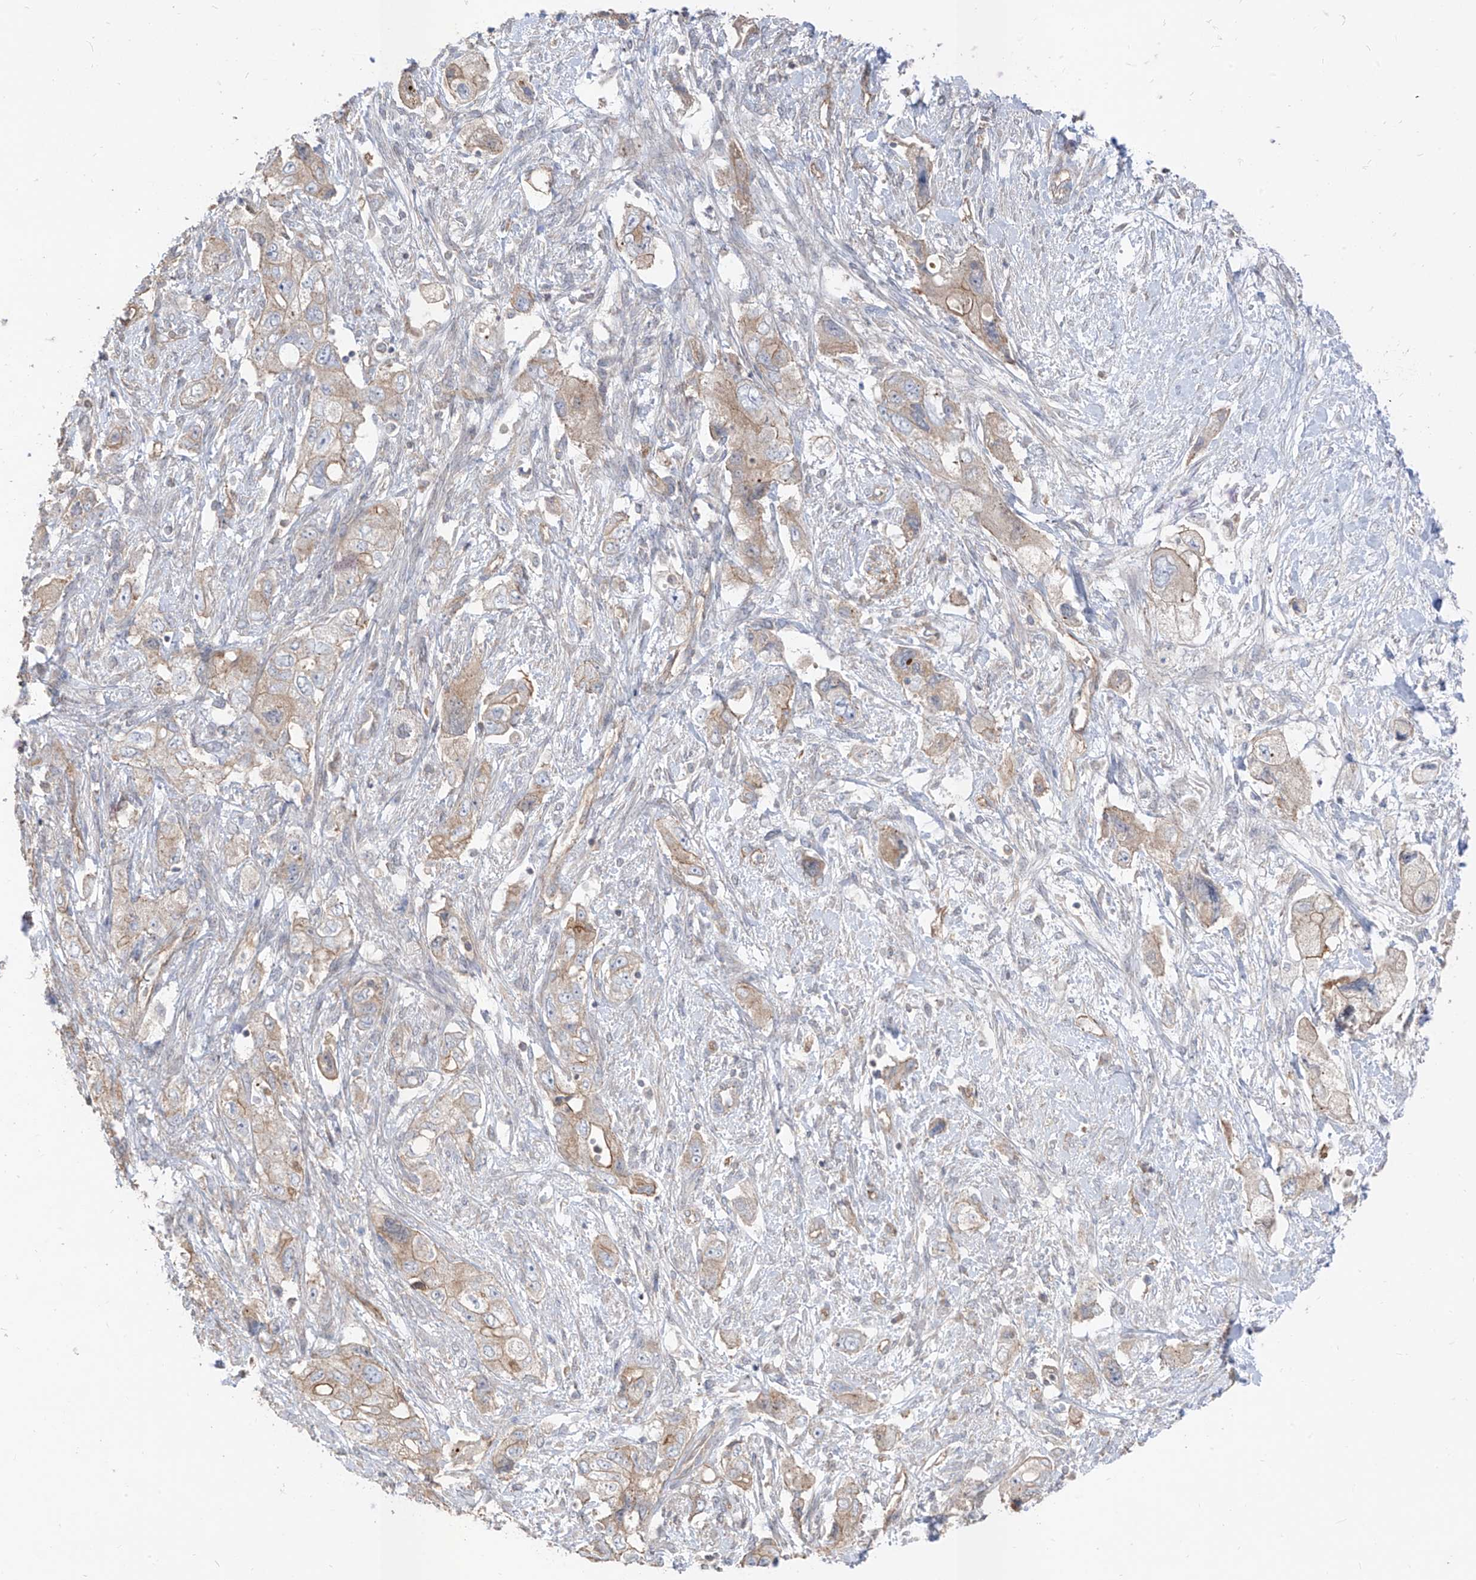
{"staining": {"intensity": "weak", "quantity": "<25%", "location": "cytoplasmic/membranous"}, "tissue": "pancreatic cancer", "cell_type": "Tumor cells", "image_type": "cancer", "snomed": [{"axis": "morphology", "description": "Adenocarcinoma, NOS"}, {"axis": "topography", "description": "Pancreas"}], "caption": "Tumor cells are negative for brown protein staining in pancreatic cancer (adenocarcinoma).", "gene": "EPHX4", "patient": {"sex": "female", "age": 73}}